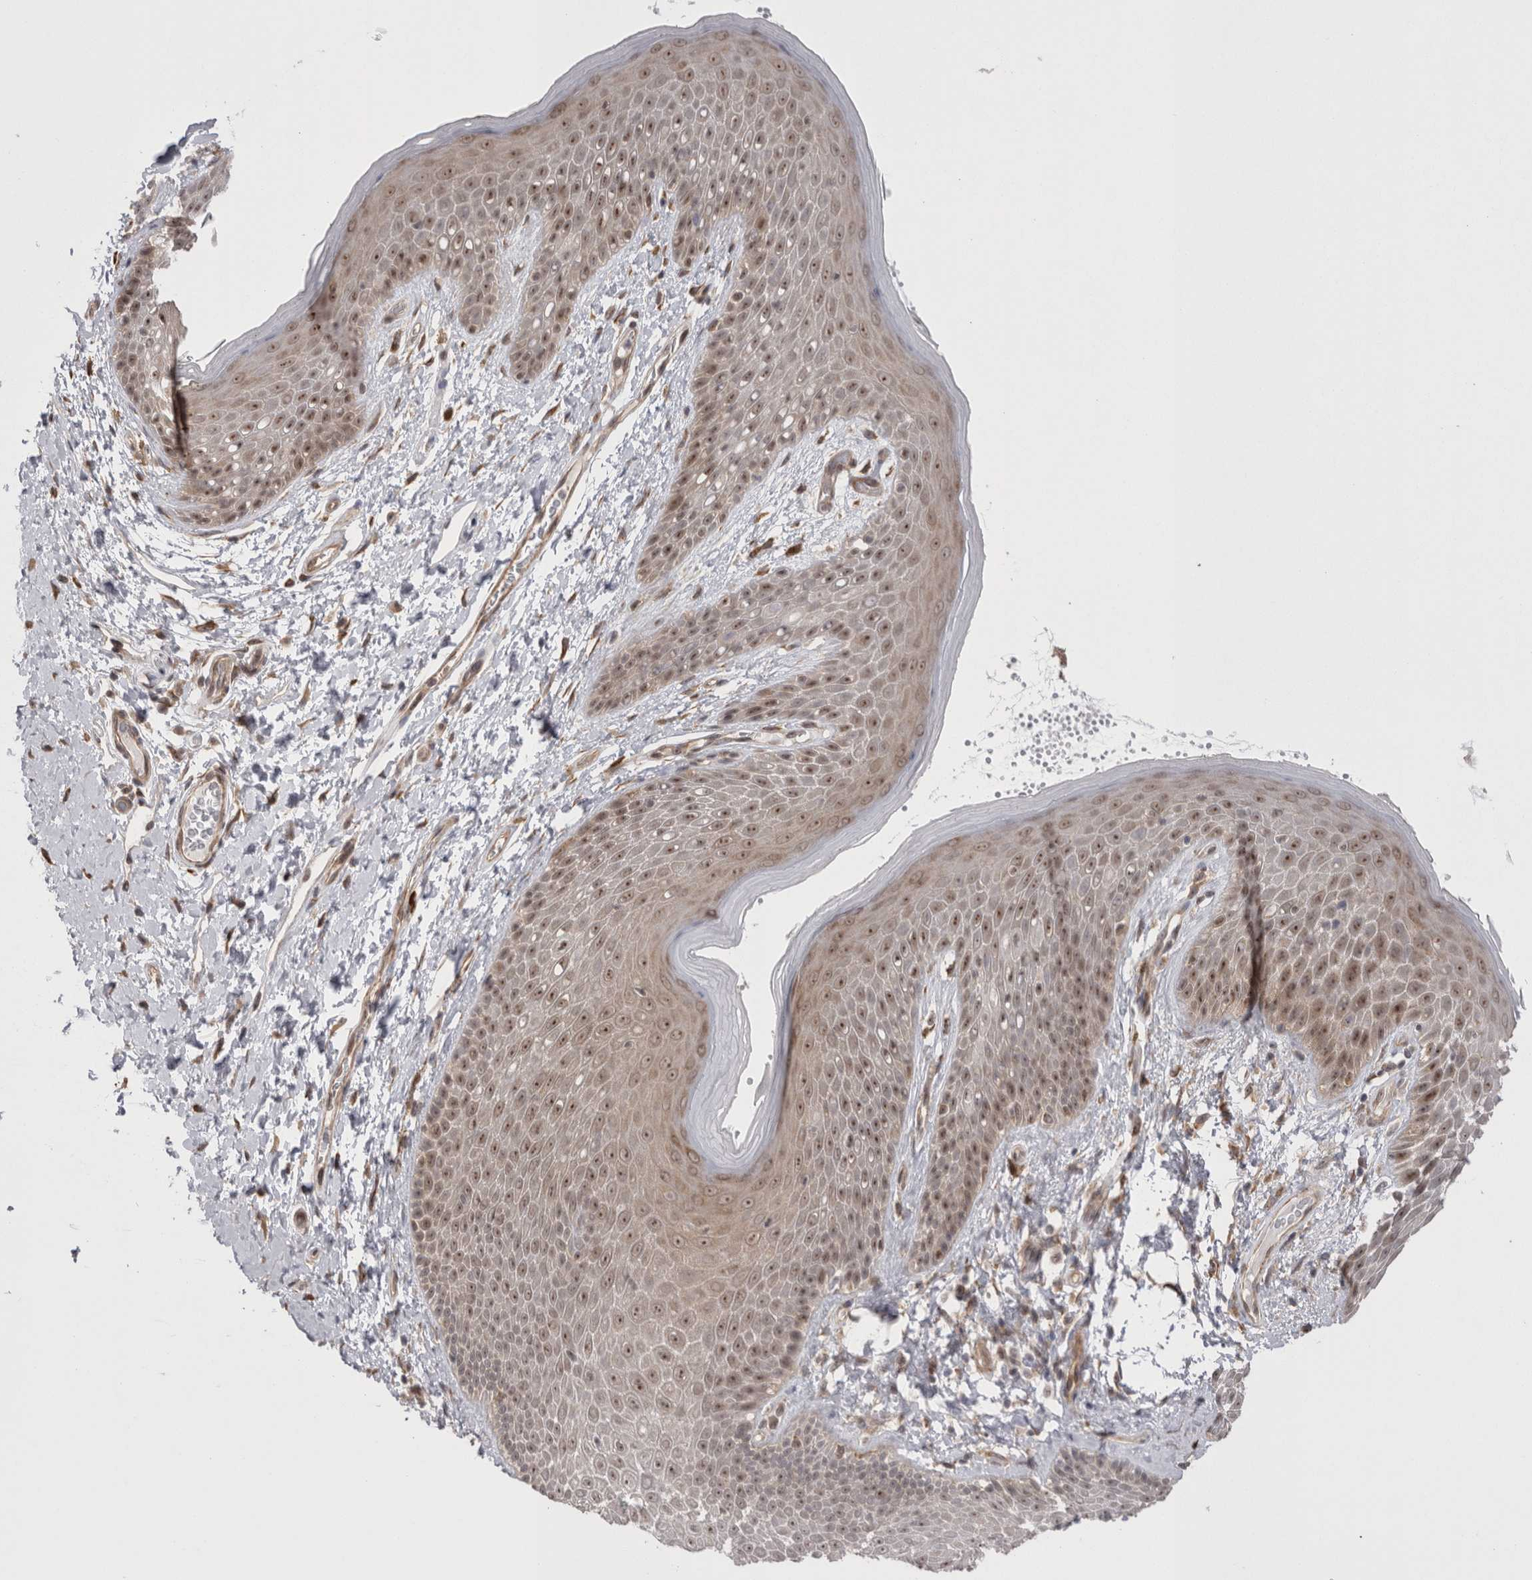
{"staining": {"intensity": "moderate", "quantity": "25%-75%", "location": "nuclear"}, "tissue": "skin", "cell_type": "Epidermal cells", "image_type": "normal", "snomed": [{"axis": "morphology", "description": "Normal tissue, NOS"}, {"axis": "topography", "description": "Anal"}], "caption": "Skin stained for a protein reveals moderate nuclear positivity in epidermal cells. The staining was performed using DAB (3,3'-diaminobenzidine), with brown indicating positive protein expression. Nuclei are stained blue with hematoxylin.", "gene": "EXOSC4", "patient": {"sex": "male", "age": 74}}